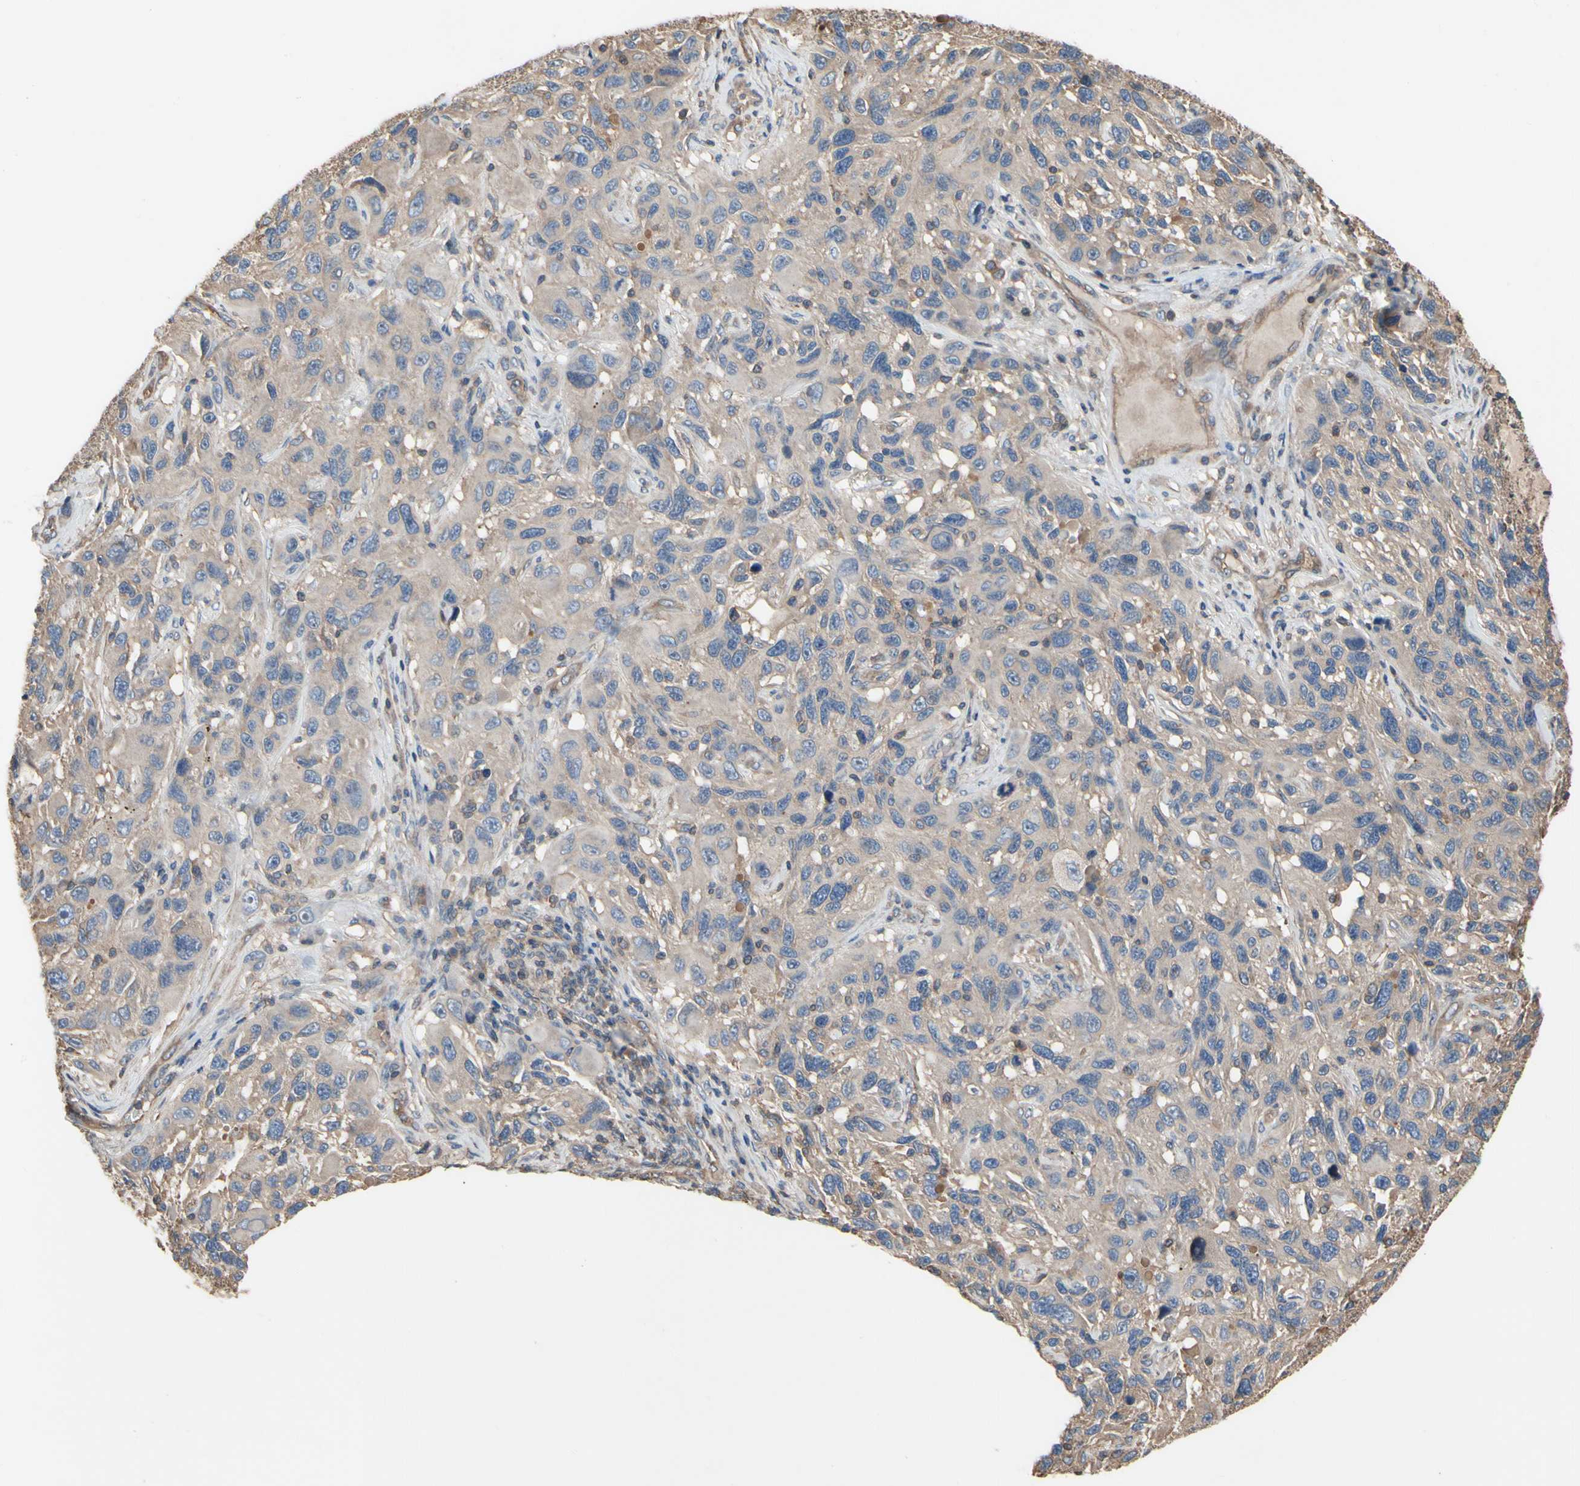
{"staining": {"intensity": "weak", "quantity": ">75%", "location": "cytoplasmic/membranous"}, "tissue": "melanoma", "cell_type": "Tumor cells", "image_type": "cancer", "snomed": [{"axis": "morphology", "description": "Malignant melanoma, NOS"}, {"axis": "topography", "description": "Skin"}], "caption": "Approximately >75% of tumor cells in malignant melanoma demonstrate weak cytoplasmic/membranous protein staining as visualized by brown immunohistochemical staining.", "gene": "PDZK1", "patient": {"sex": "male", "age": 53}}